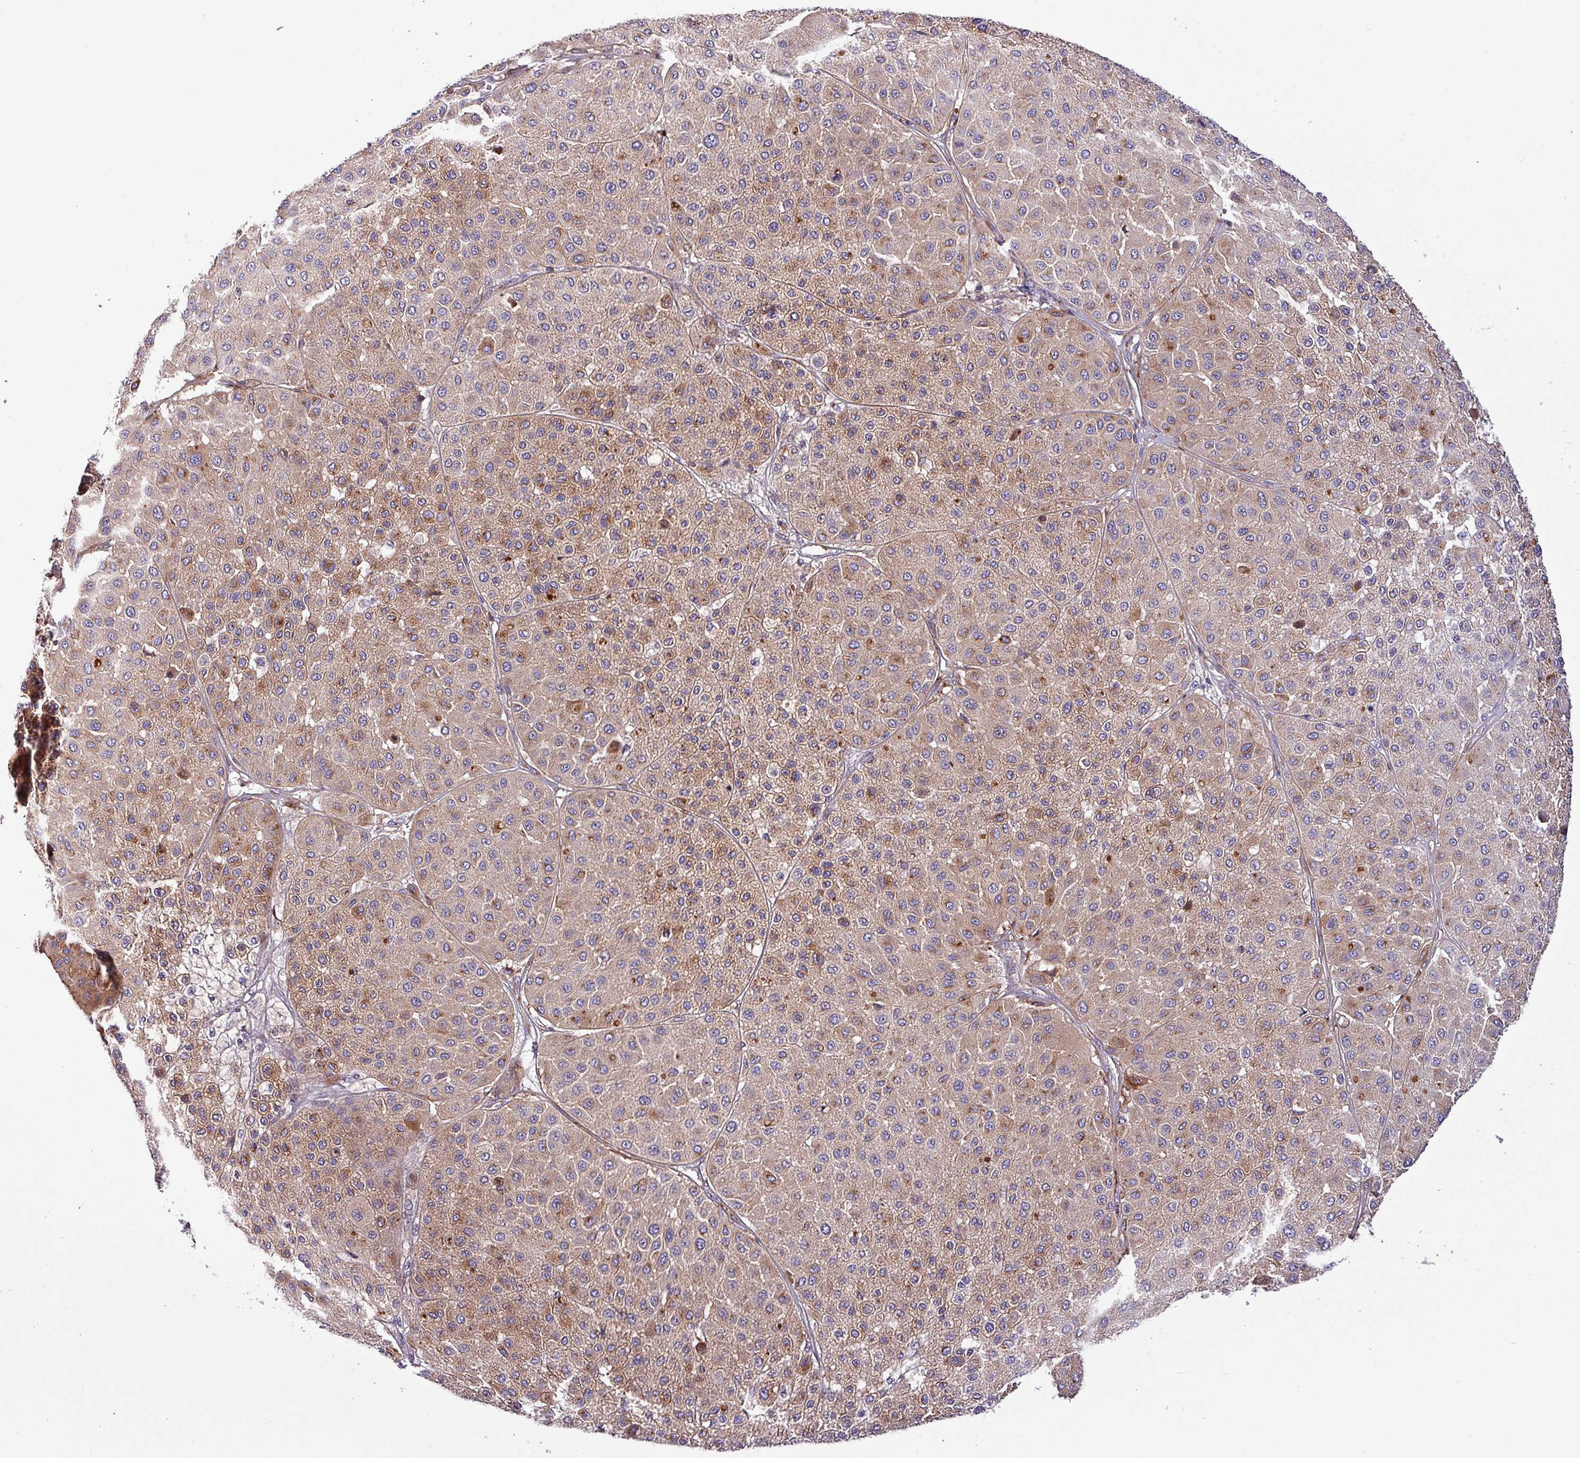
{"staining": {"intensity": "moderate", "quantity": ">75%", "location": "cytoplasmic/membranous"}, "tissue": "melanoma", "cell_type": "Tumor cells", "image_type": "cancer", "snomed": [{"axis": "morphology", "description": "Malignant melanoma, Metastatic site"}, {"axis": "topography", "description": "Smooth muscle"}], "caption": "Moderate cytoplasmic/membranous protein staining is seen in about >75% of tumor cells in melanoma.", "gene": "VAMP4", "patient": {"sex": "male", "age": 41}}